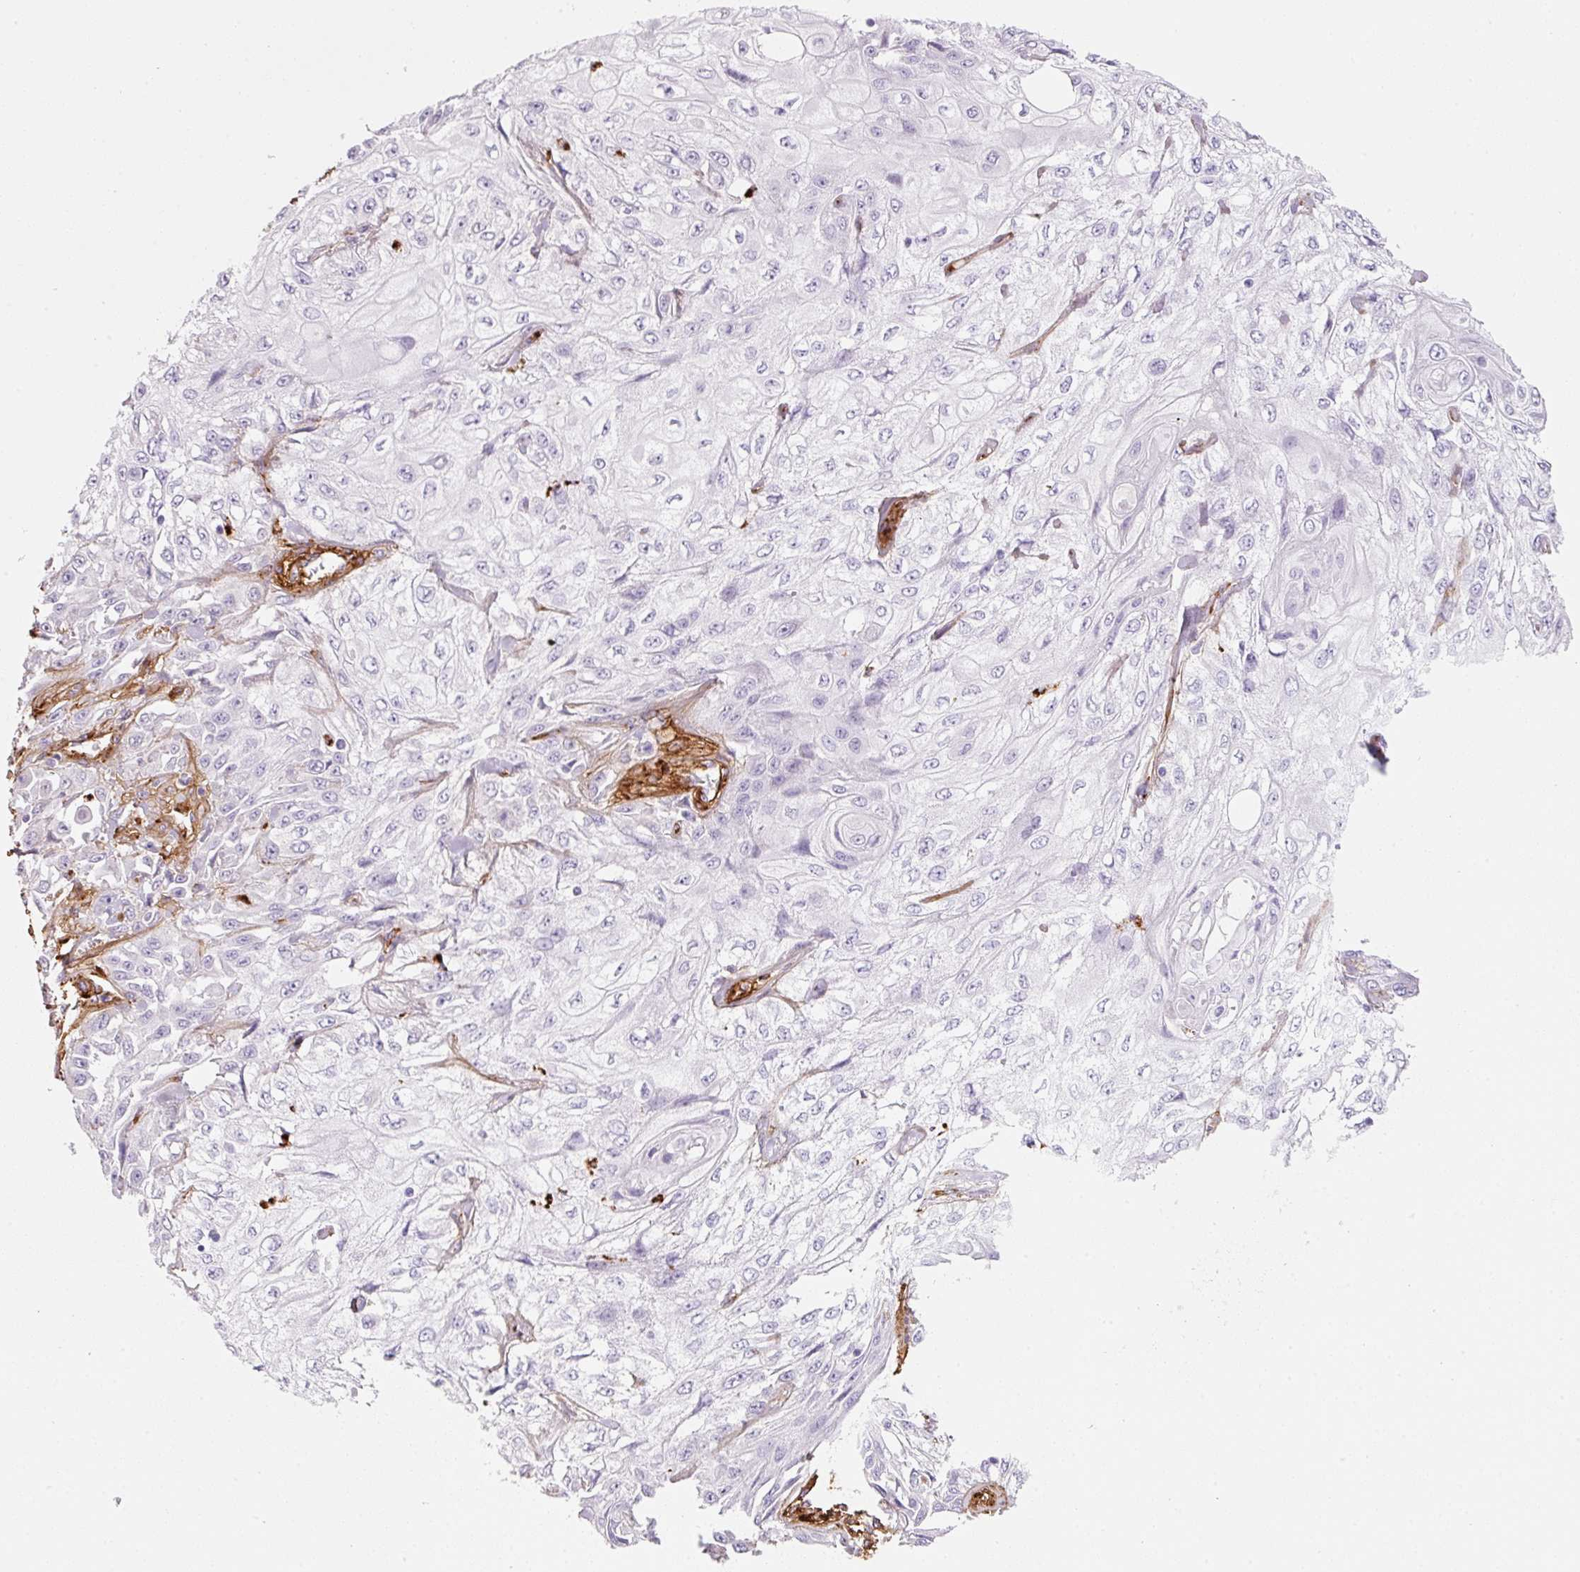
{"staining": {"intensity": "negative", "quantity": "none", "location": "none"}, "tissue": "skin cancer", "cell_type": "Tumor cells", "image_type": "cancer", "snomed": [{"axis": "morphology", "description": "Squamous cell carcinoma, NOS"}, {"axis": "morphology", "description": "Squamous cell carcinoma, metastatic, NOS"}, {"axis": "topography", "description": "Skin"}, {"axis": "topography", "description": "Lymph node"}], "caption": "Skin squamous cell carcinoma was stained to show a protein in brown. There is no significant positivity in tumor cells.", "gene": "LOXL4", "patient": {"sex": "male", "age": 75}}